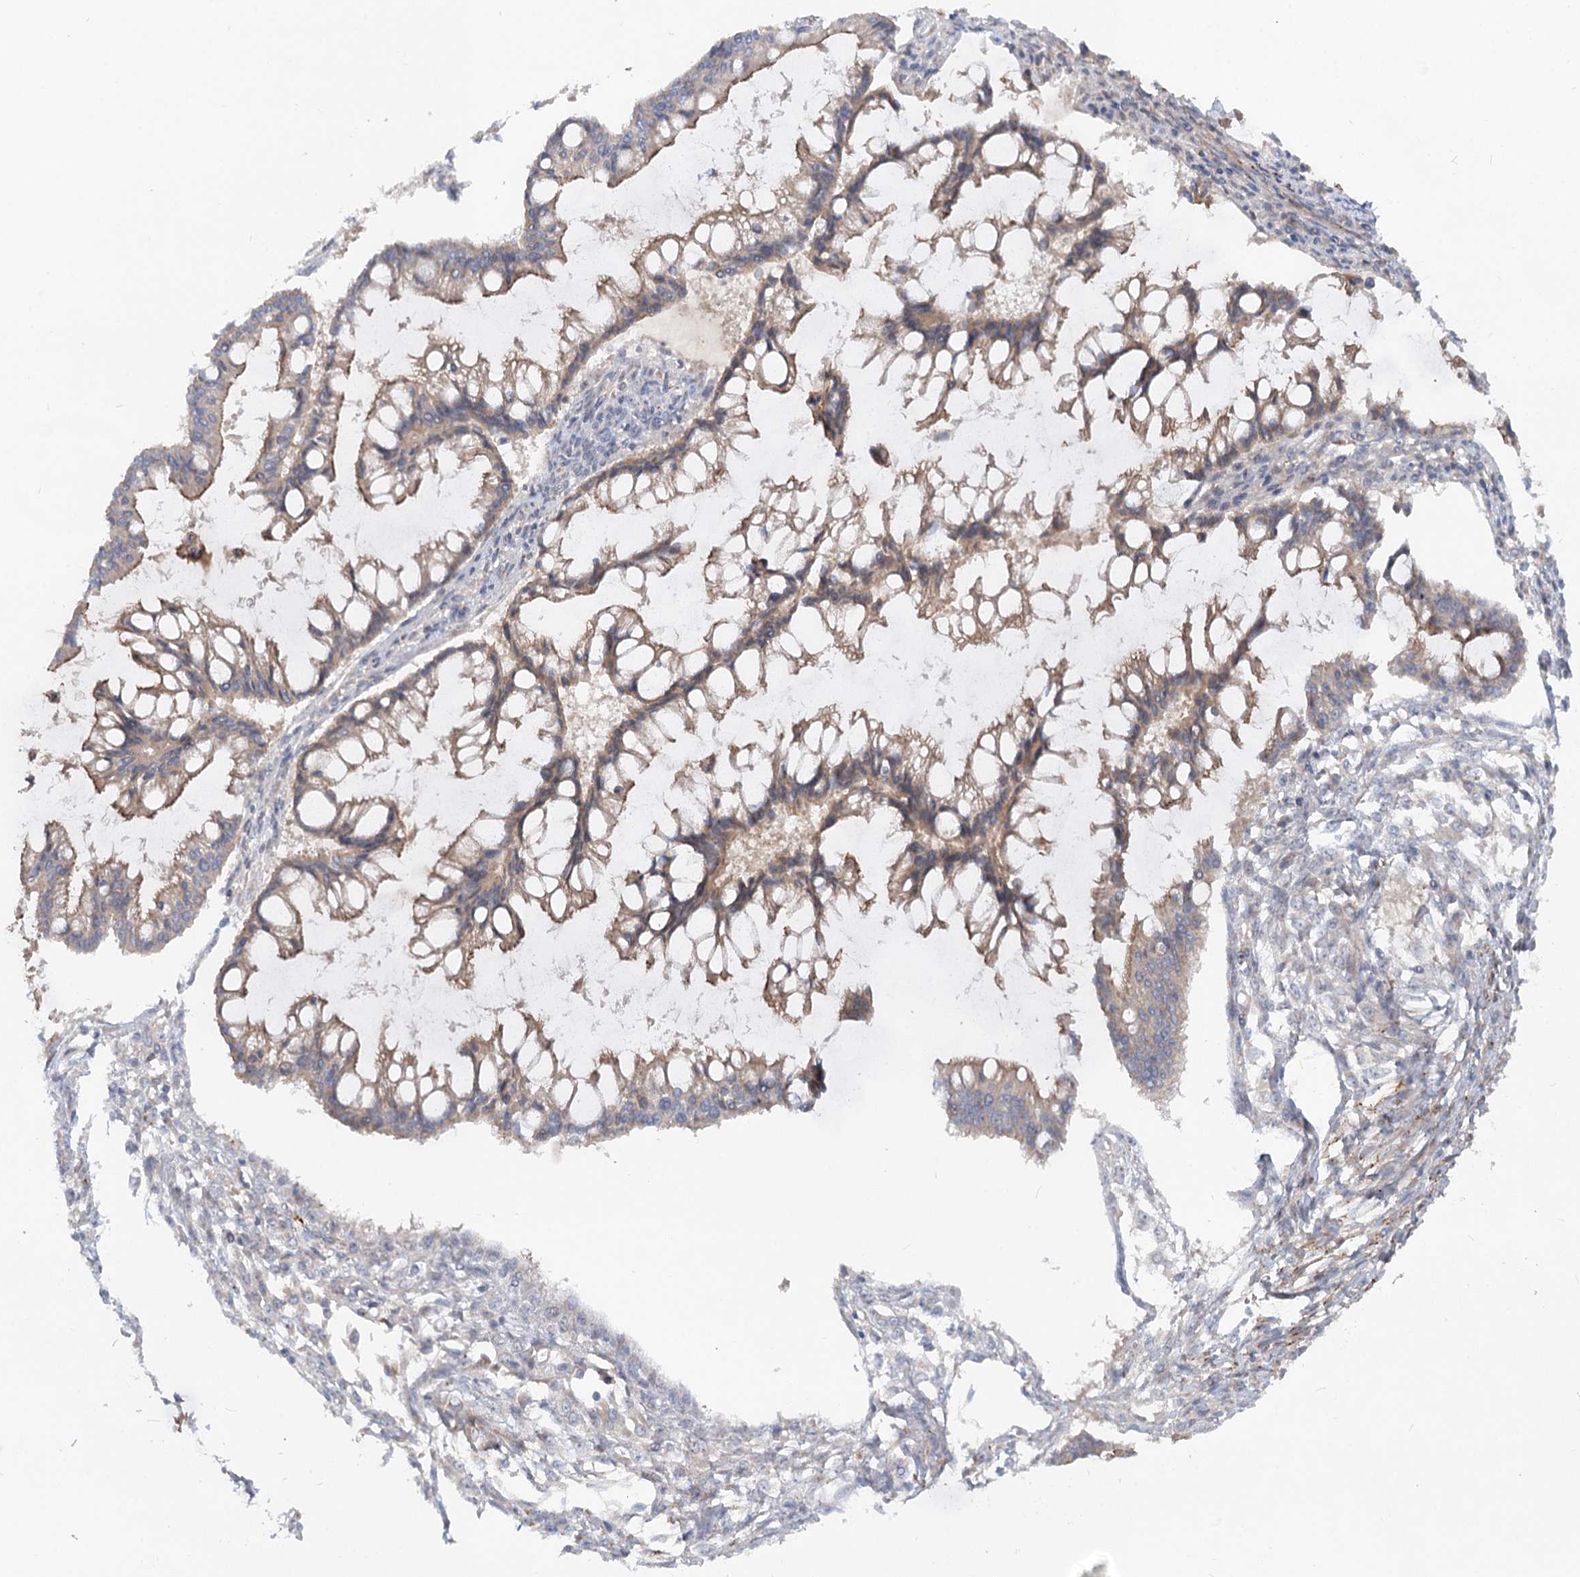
{"staining": {"intensity": "moderate", "quantity": ">75%", "location": "cytoplasmic/membranous"}, "tissue": "ovarian cancer", "cell_type": "Tumor cells", "image_type": "cancer", "snomed": [{"axis": "morphology", "description": "Cystadenocarcinoma, mucinous, NOS"}, {"axis": "topography", "description": "Ovary"}], "caption": "The micrograph displays a brown stain indicating the presence of a protein in the cytoplasmic/membranous of tumor cells in ovarian cancer (mucinous cystadenocarcinoma).", "gene": "FGF19", "patient": {"sex": "female", "age": 73}}